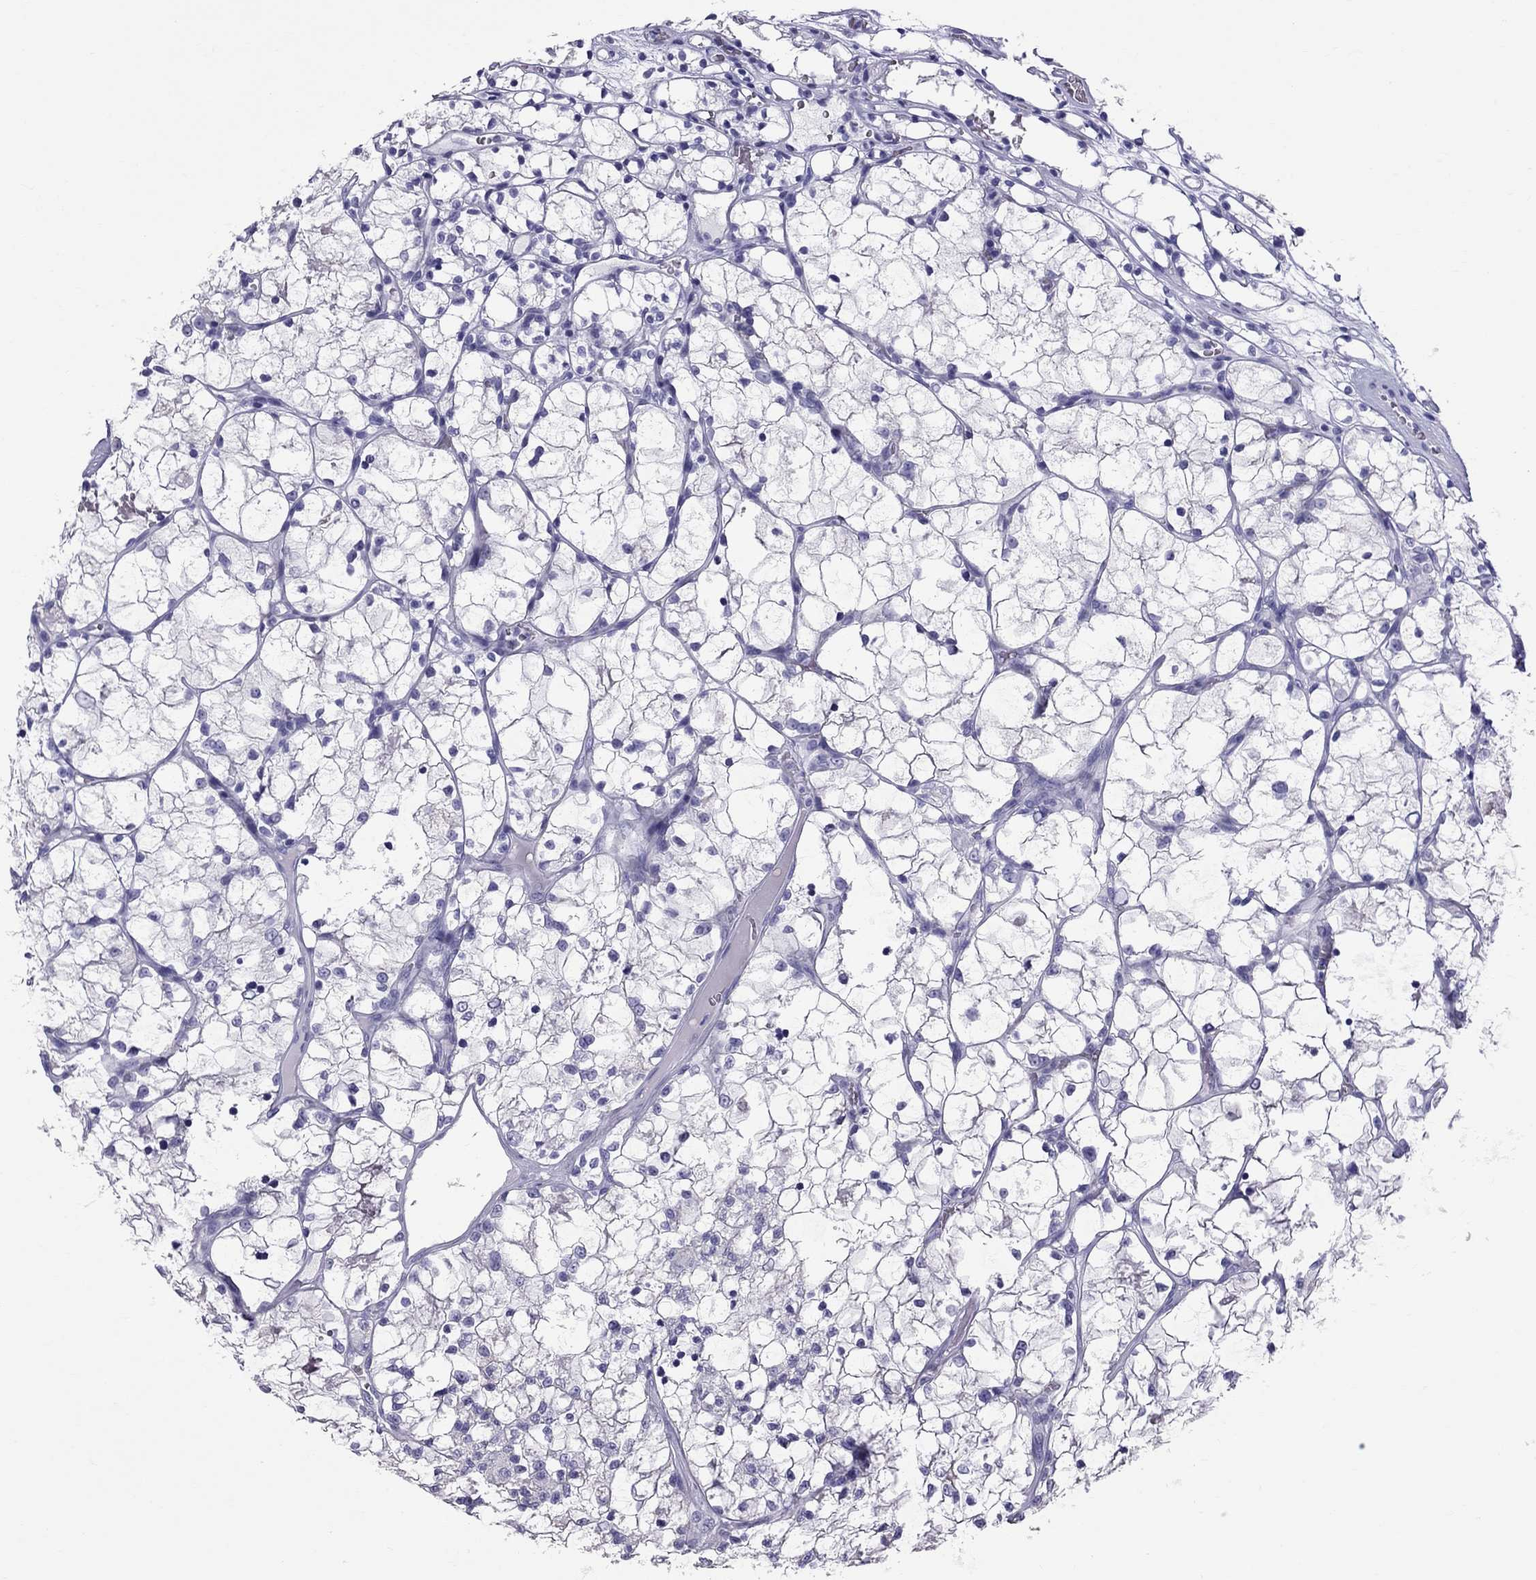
{"staining": {"intensity": "negative", "quantity": "none", "location": "none"}, "tissue": "renal cancer", "cell_type": "Tumor cells", "image_type": "cancer", "snomed": [{"axis": "morphology", "description": "Adenocarcinoma, NOS"}, {"axis": "topography", "description": "Kidney"}], "caption": "A high-resolution micrograph shows immunohistochemistry (IHC) staining of renal cancer, which displays no significant staining in tumor cells. (DAB (3,3'-diaminobenzidine) immunohistochemistry (IHC) visualized using brightfield microscopy, high magnification).", "gene": "TTLL13", "patient": {"sex": "female", "age": 69}}